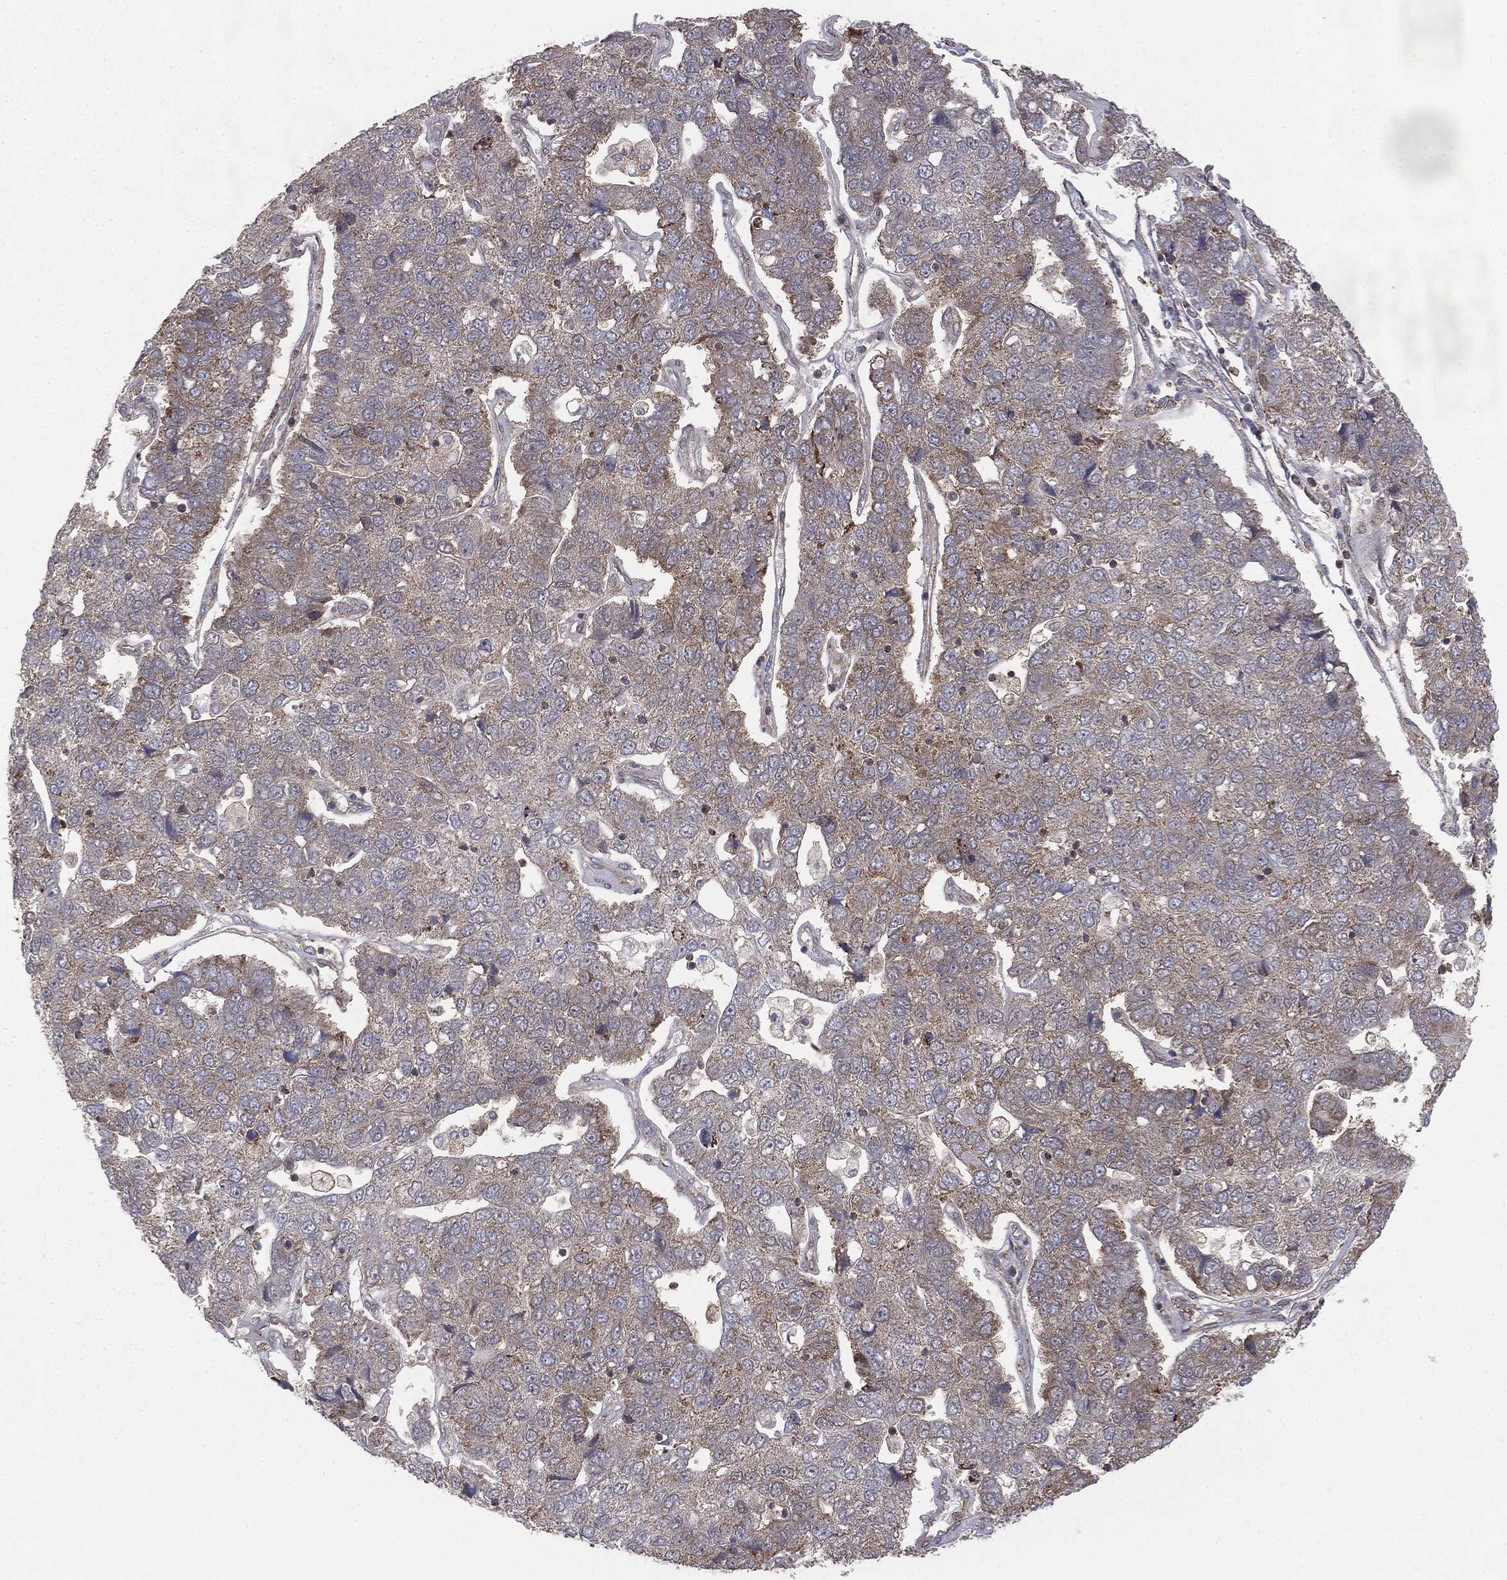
{"staining": {"intensity": "moderate", "quantity": "<25%", "location": "cytoplasmic/membranous"}, "tissue": "pancreatic cancer", "cell_type": "Tumor cells", "image_type": "cancer", "snomed": [{"axis": "morphology", "description": "Adenocarcinoma, NOS"}, {"axis": "topography", "description": "Pancreas"}], "caption": "Immunohistochemical staining of human pancreatic cancer (adenocarcinoma) exhibits low levels of moderate cytoplasmic/membranous protein staining in about <25% of tumor cells.", "gene": "MTOR", "patient": {"sex": "female", "age": 61}}